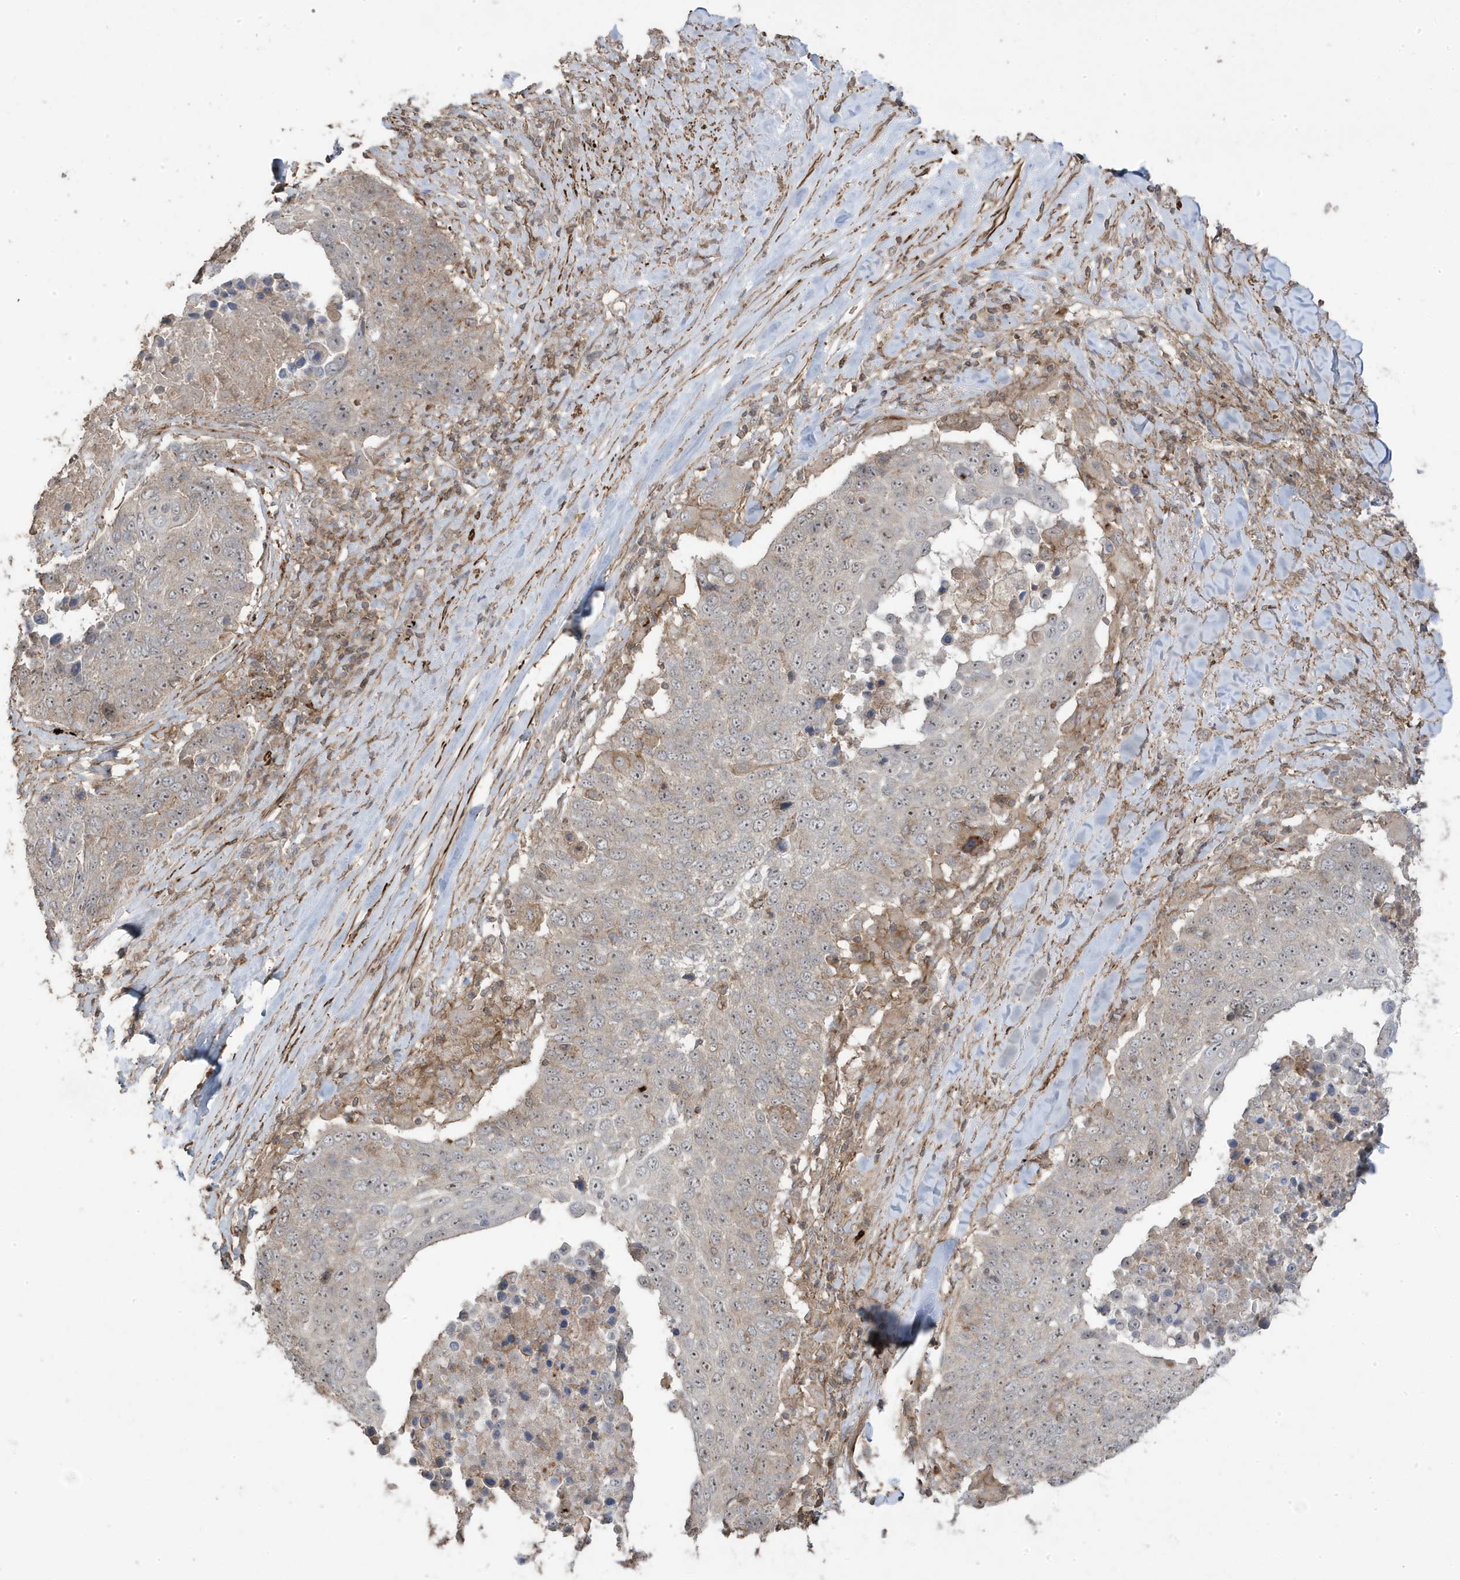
{"staining": {"intensity": "moderate", "quantity": "<25%", "location": "cytoplasmic/membranous,nuclear"}, "tissue": "lung cancer", "cell_type": "Tumor cells", "image_type": "cancer", "snomed": [{"axis": "morphology", "description": "Squamous cell carcinoma, NOS"}, {"axis": "topography", "description": "Lung"}], "caption": "Immunohistochemical staining of human lung cancer demonstrates low levels of moderate cytoplasmic/membranous and nuclear protein expression in approximately <25% of tumor cells.", "gene": "CETN3", "patient": {"sex": "male", "age": 66}}